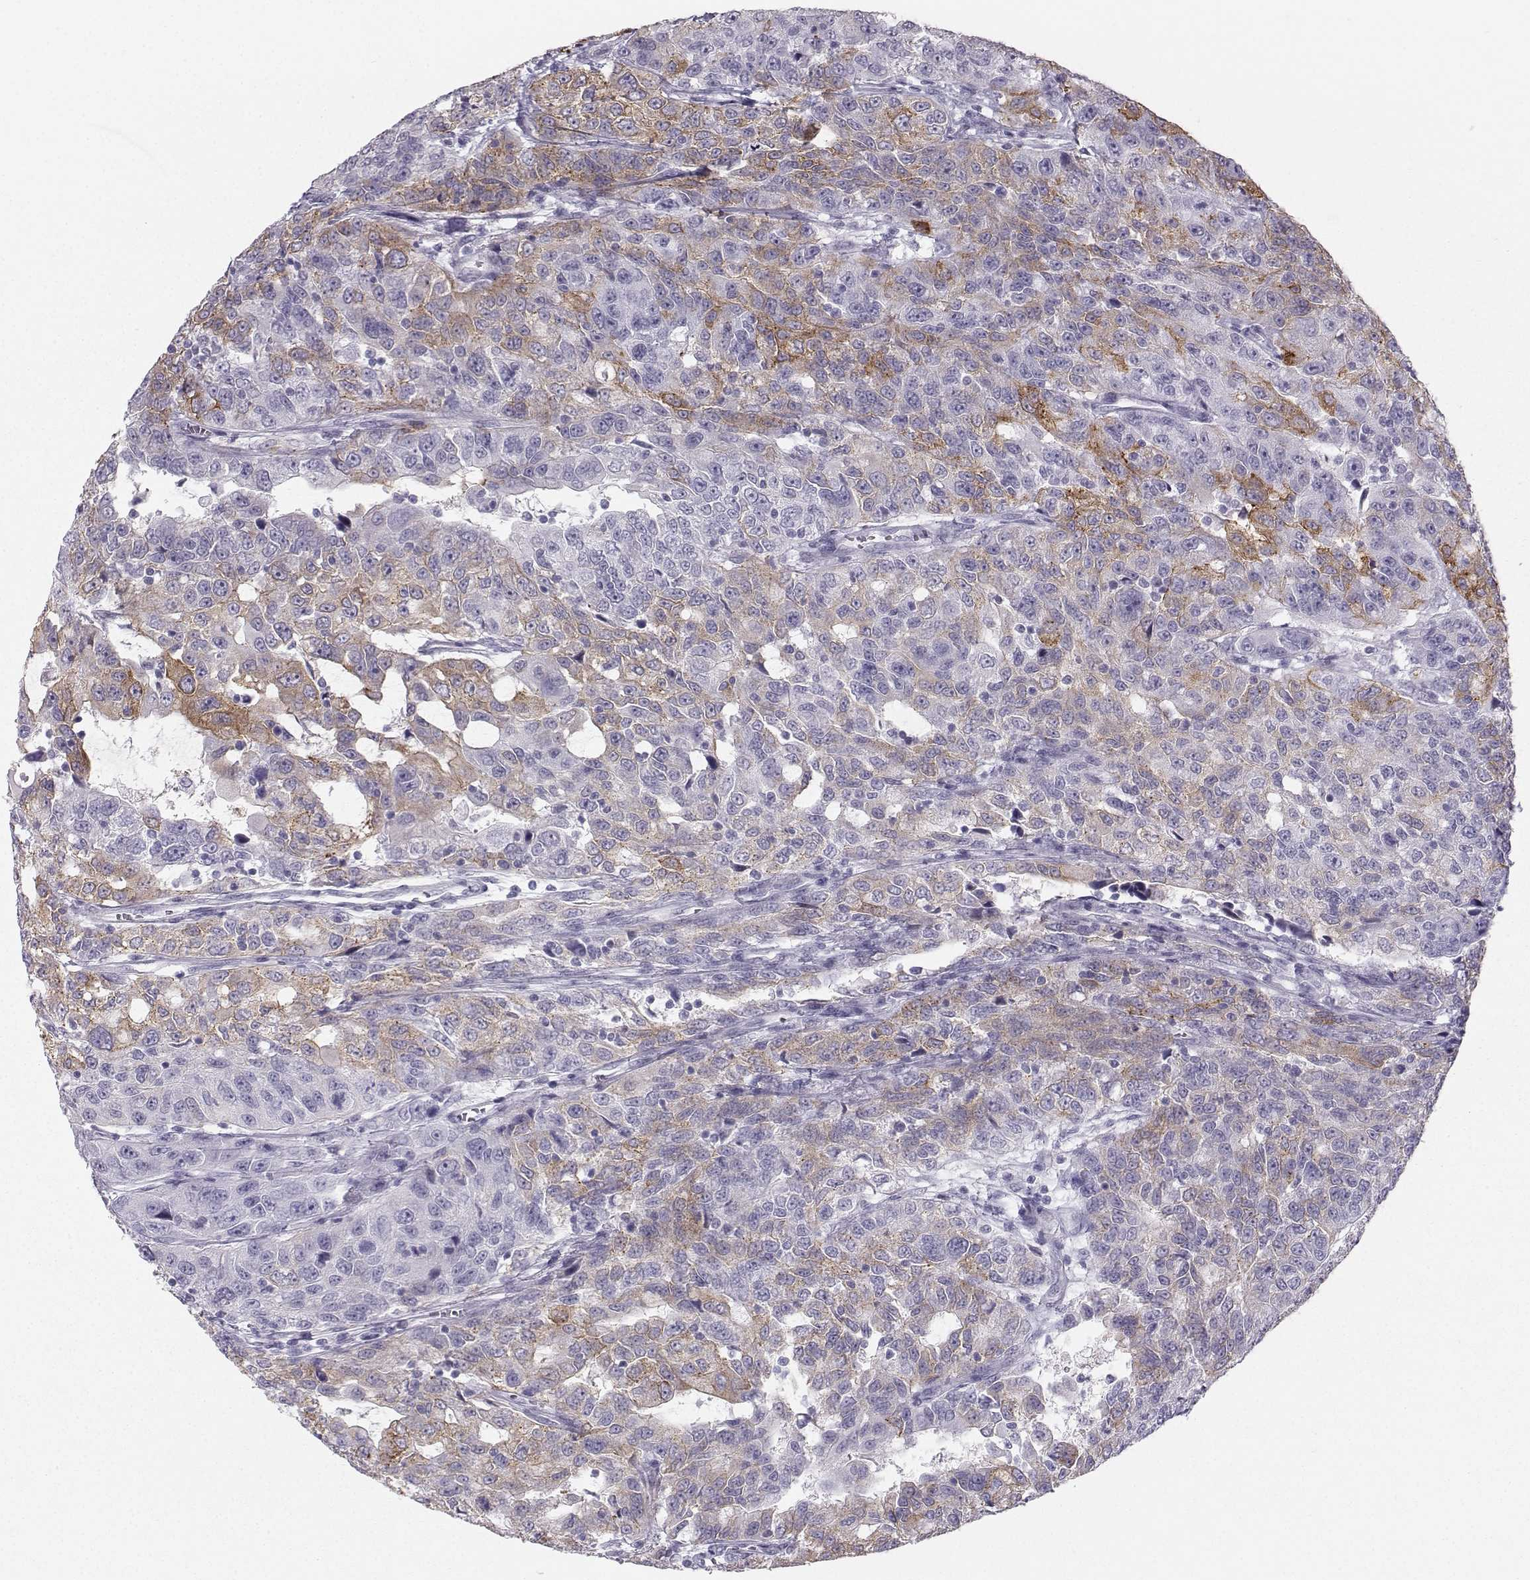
{"staining": {"intensity": "strong", "quantity": "<25%", "location": "cytoplasmic/membranous"}, "tissue": "urothelial cancer", "cell_type": "Tumor cells", "image_type": "cancer", "snomed": [{"axis": "morphology", "description": "Urothelial carcinoma, NOS"}, {"axis": "morphology", "description": "Urothelial carcinoma, High grade"}, {"axis": "topography", "description": "Urinary bladder"}], "caption": "Protein staining demonstrates strong cytoplasmic/membranous expression in about <25% of tumor cells in urothelial cancer.", "gene": "CASR", "patient": {"sex": "female", "age": 73}}